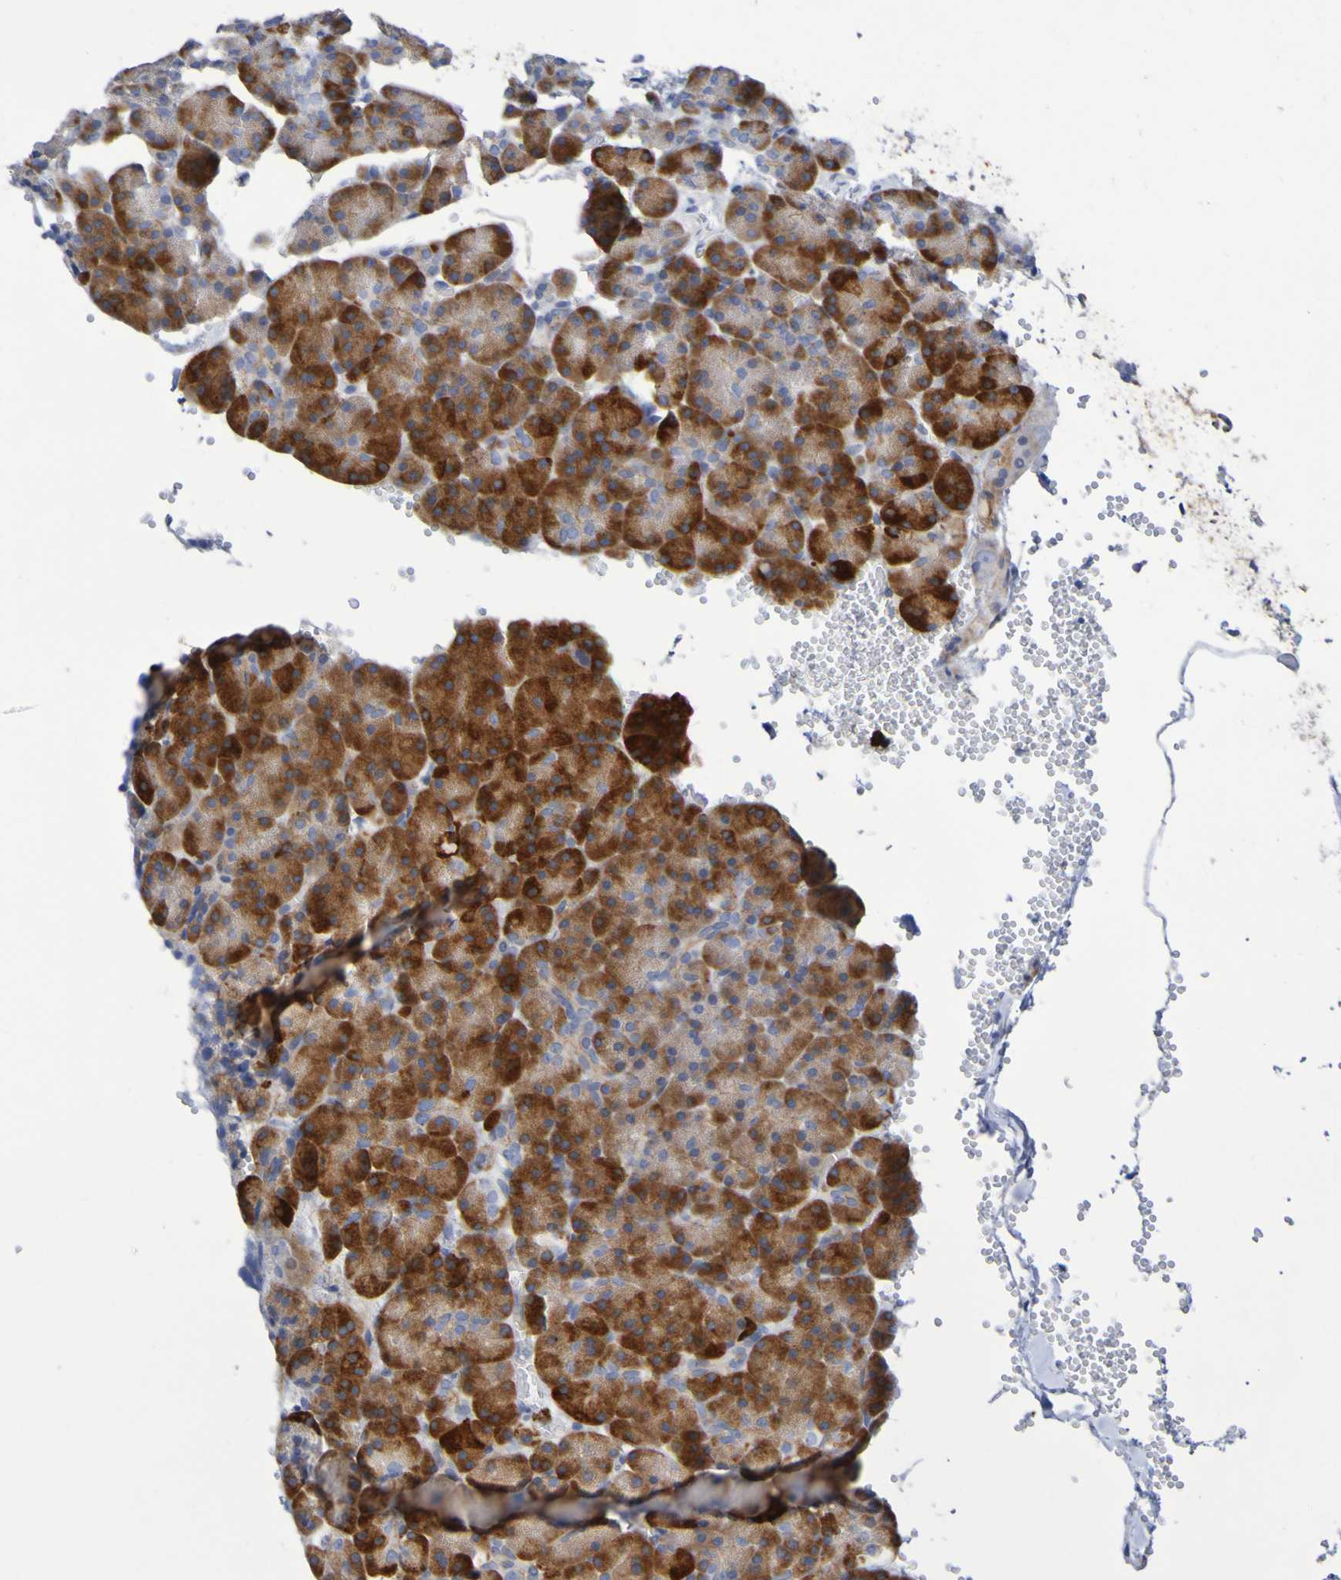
{"staining": {"intensity": "strong", "quantity": ">75%", "location": "cytoplasmic/membranous"}, "tissue": "pancreas", "cell_type": "Exocrine glandular cells", "image_type": "normal", "snomed": [{"axis": "morphology", "description": "Normal tissue, NOS"}, {"axis": "topography", "description": "Pancreas"}], "caption": "The immunohistochemical stain shows strong cytoplasmic/membranous staining in exocrine glandular cells of benign pancreas. The staining is performed using DAB (3,3'-diaminobenzidine) brown chromogen to label protein expression. The nuclei are counter-stained blue using hematoxylin.", "gene": "C11orf24", "patient": {"sex": "female", "age": 35}}